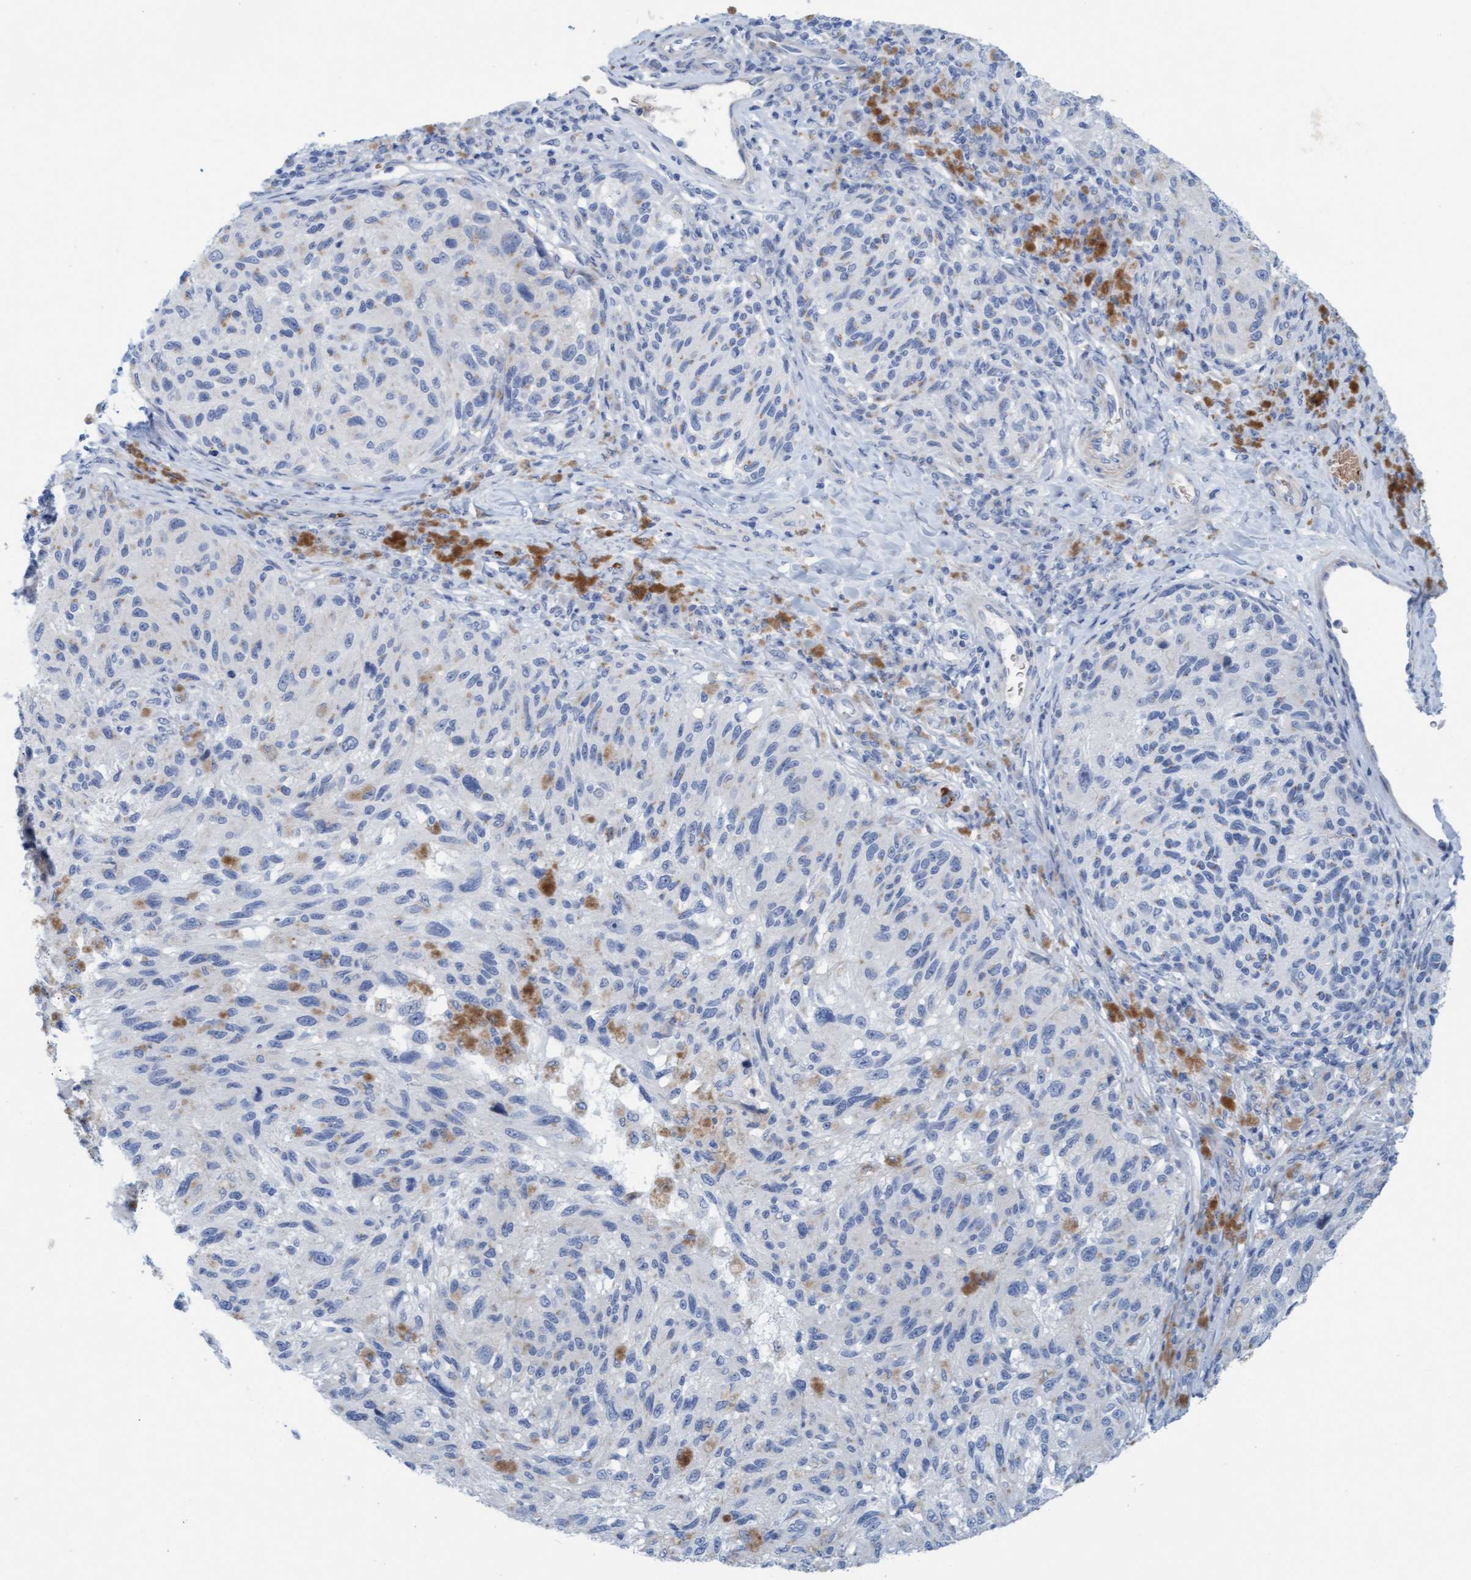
{"staining": {"intensity": "negative", "quantity": "none", "location": "none"}, "tissue": "melanoma", "cell_type": "Tumor cells", "image_type": "cancer", "snomed": [{"axis": "morphology", "description": "Malignant melanoma, NOS"}, {"axis": "topography", "description": "Skin"}], "caption": "Tumor cells are negative for brown protein staining in melanoma.", "gene": "P2RX5", "patient": {"sex": "female", "age": 73}}